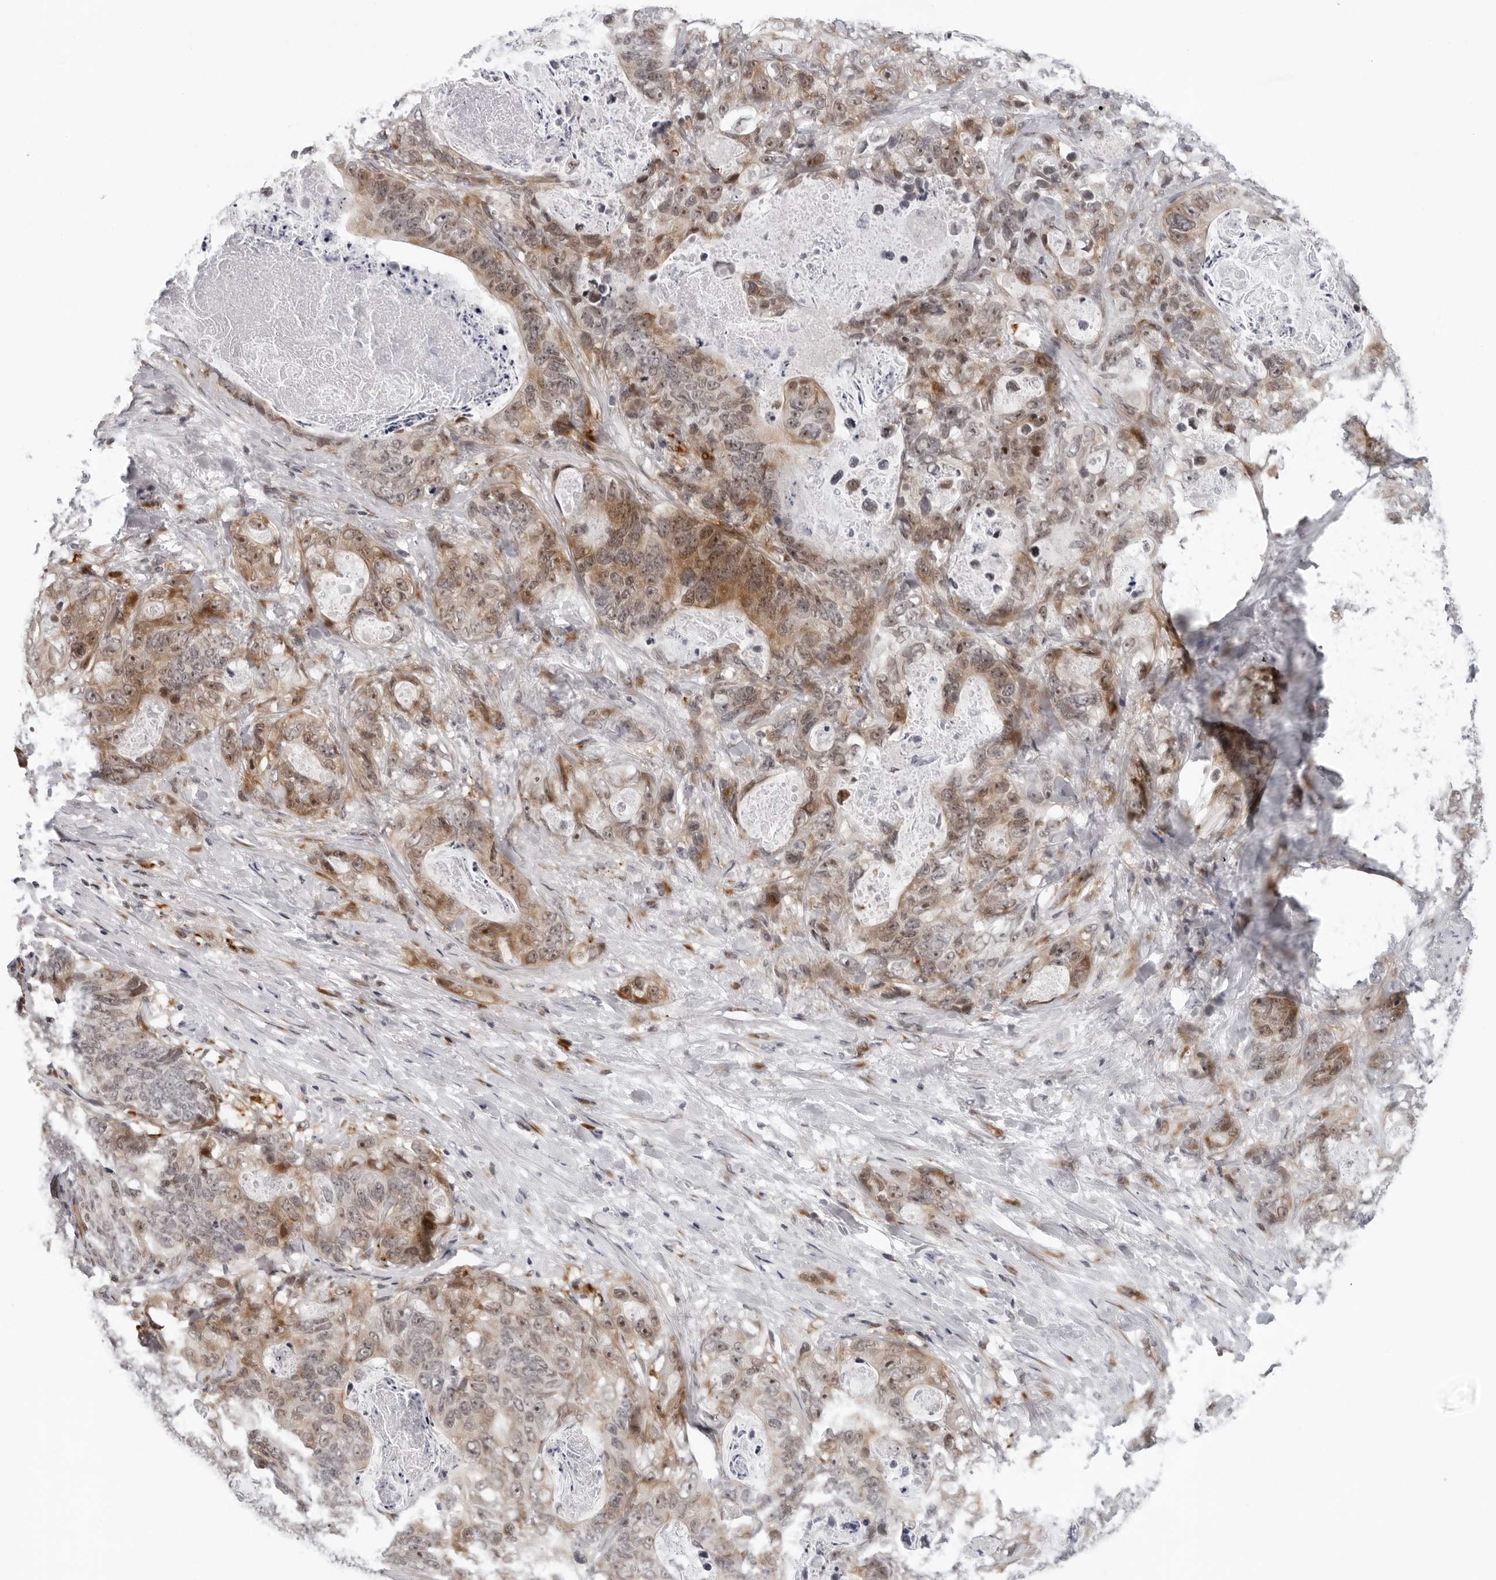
{"staining": {"intensity": "moderate", "quantity": ">75%", "location": "cytoplasmic/membranous"}, "tissue": "stomach cancer", "cell_type": "Tumor cells", "image_type": "cancer", "snomed": [{"axis": "morphology", "description": "Normal tissue, NOS"}, {"axis": "morphology", "description": "Adenocarcinoma, NOS"}, {"axis": "topography", "description": "Stomach"}], "caption": "Immunohistochemistry histopathology image of neoplastic tissue: human stomach cancer stained using immunohistochemistry exhibits medium levels of moderate protein expression localized specifically in the cytoplasmic/membranous of tumor cells, appearing as a cytoplasmic/membranous brown color.", "gene": "PIP4K2C", "patient": {"sex": "female", "age": 89}}